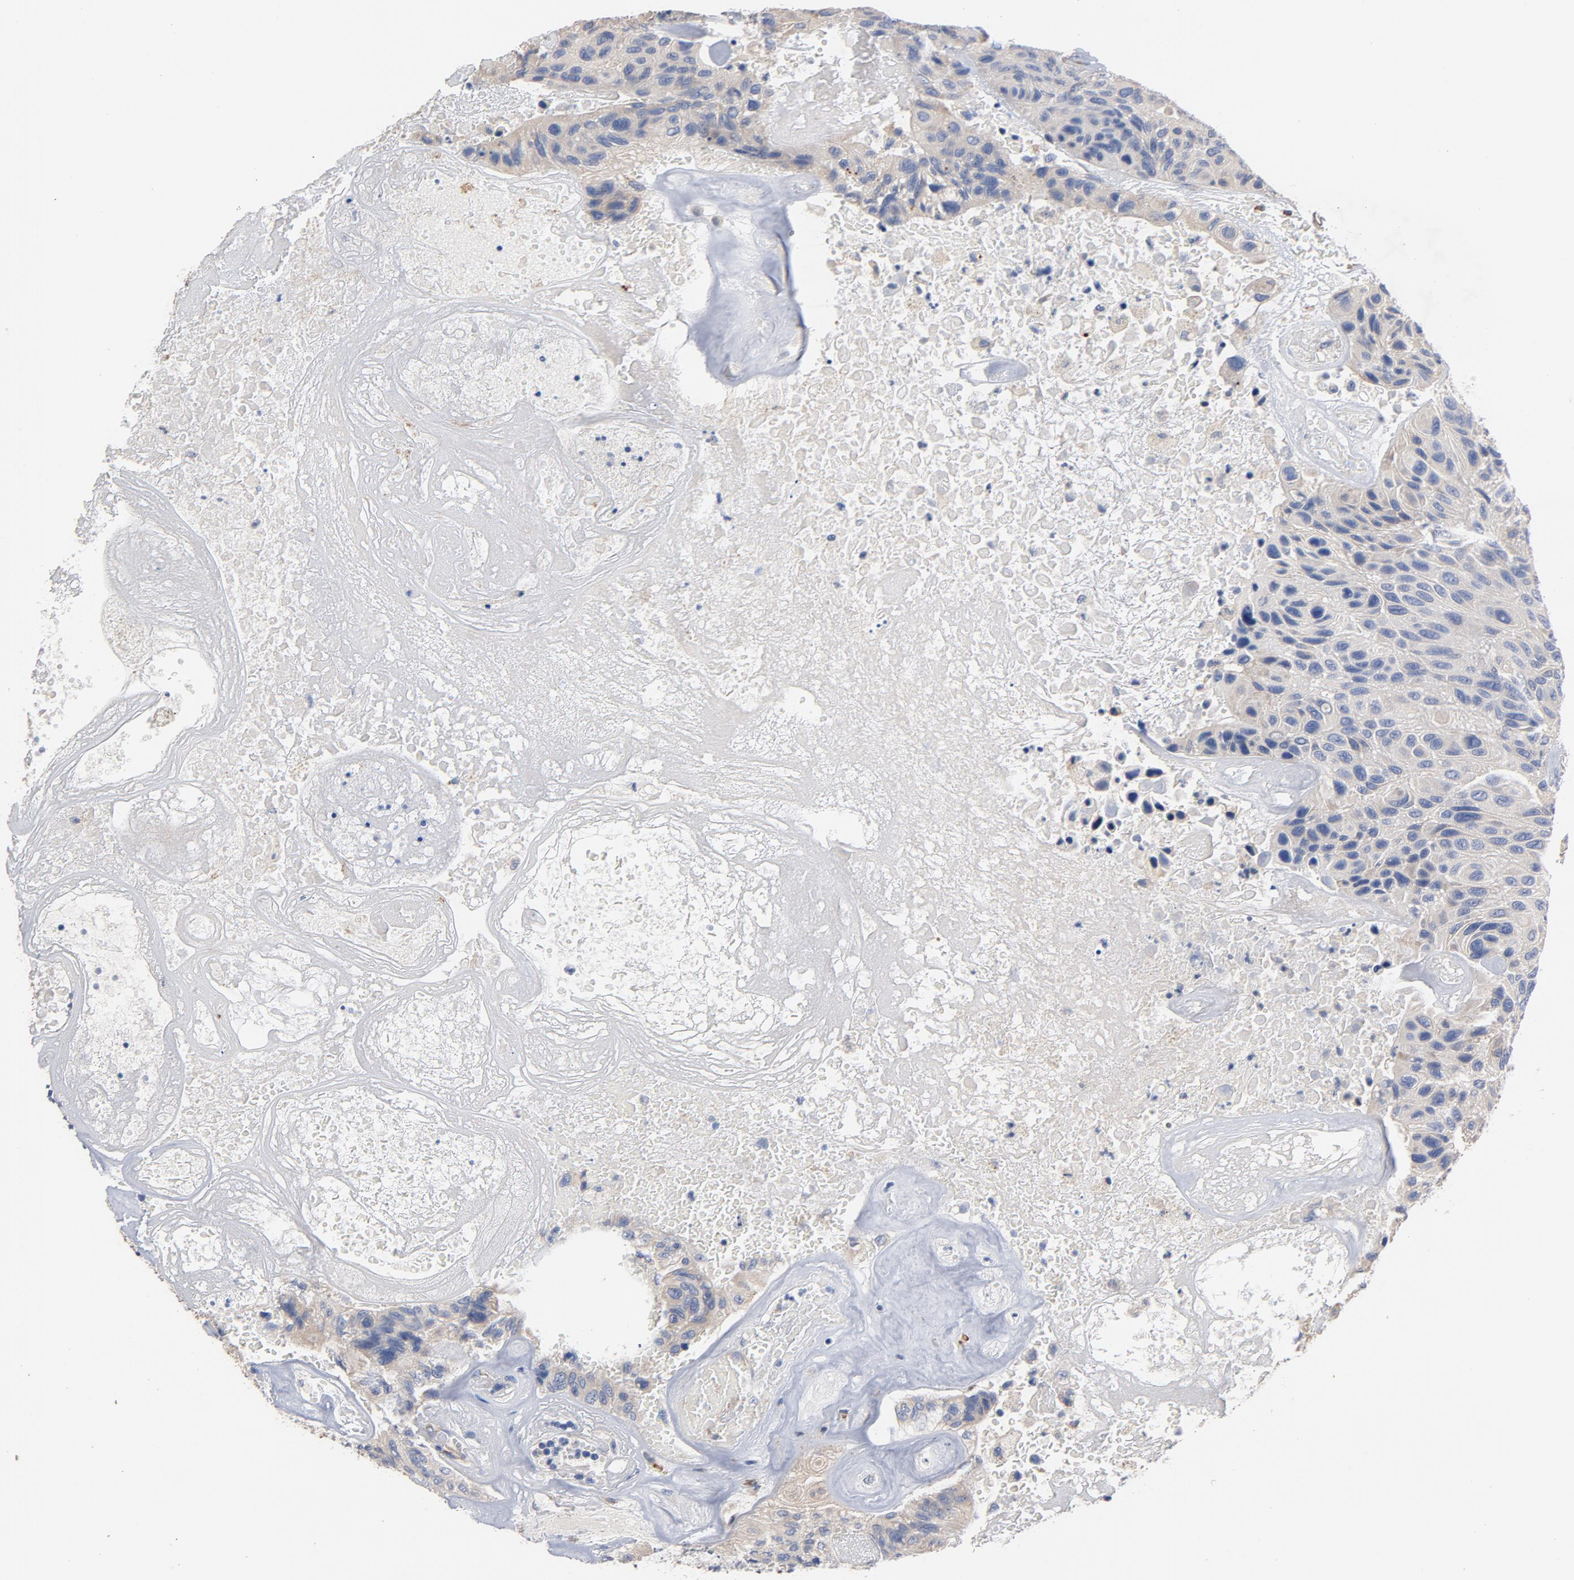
{"staining": {"intensity": "negative", "quantity": "none", "location": "none"}, "tissue": "urothelial cancer", "cell_type": "Tumor cells", "image_type": "cancer", "snomed": [{"axis": "morphology", "description": "Urothelial carcinoma, High grade"}, {"axis": "topography", "description": "Urinary bladder"}], "caption": "DAB immunohistochemical staining of human high-grade urothelial carcinoma demonstrates no significant staining in tumor cells. (Stains: DAB (3,3'-diaminobenzidine) immunohistochemistry with hematoxylin counter stain, Microscopy: brightfield microscopy at high magnification).", "gene": "TLR4", "patient": {"sex": "male", "age": 66}}